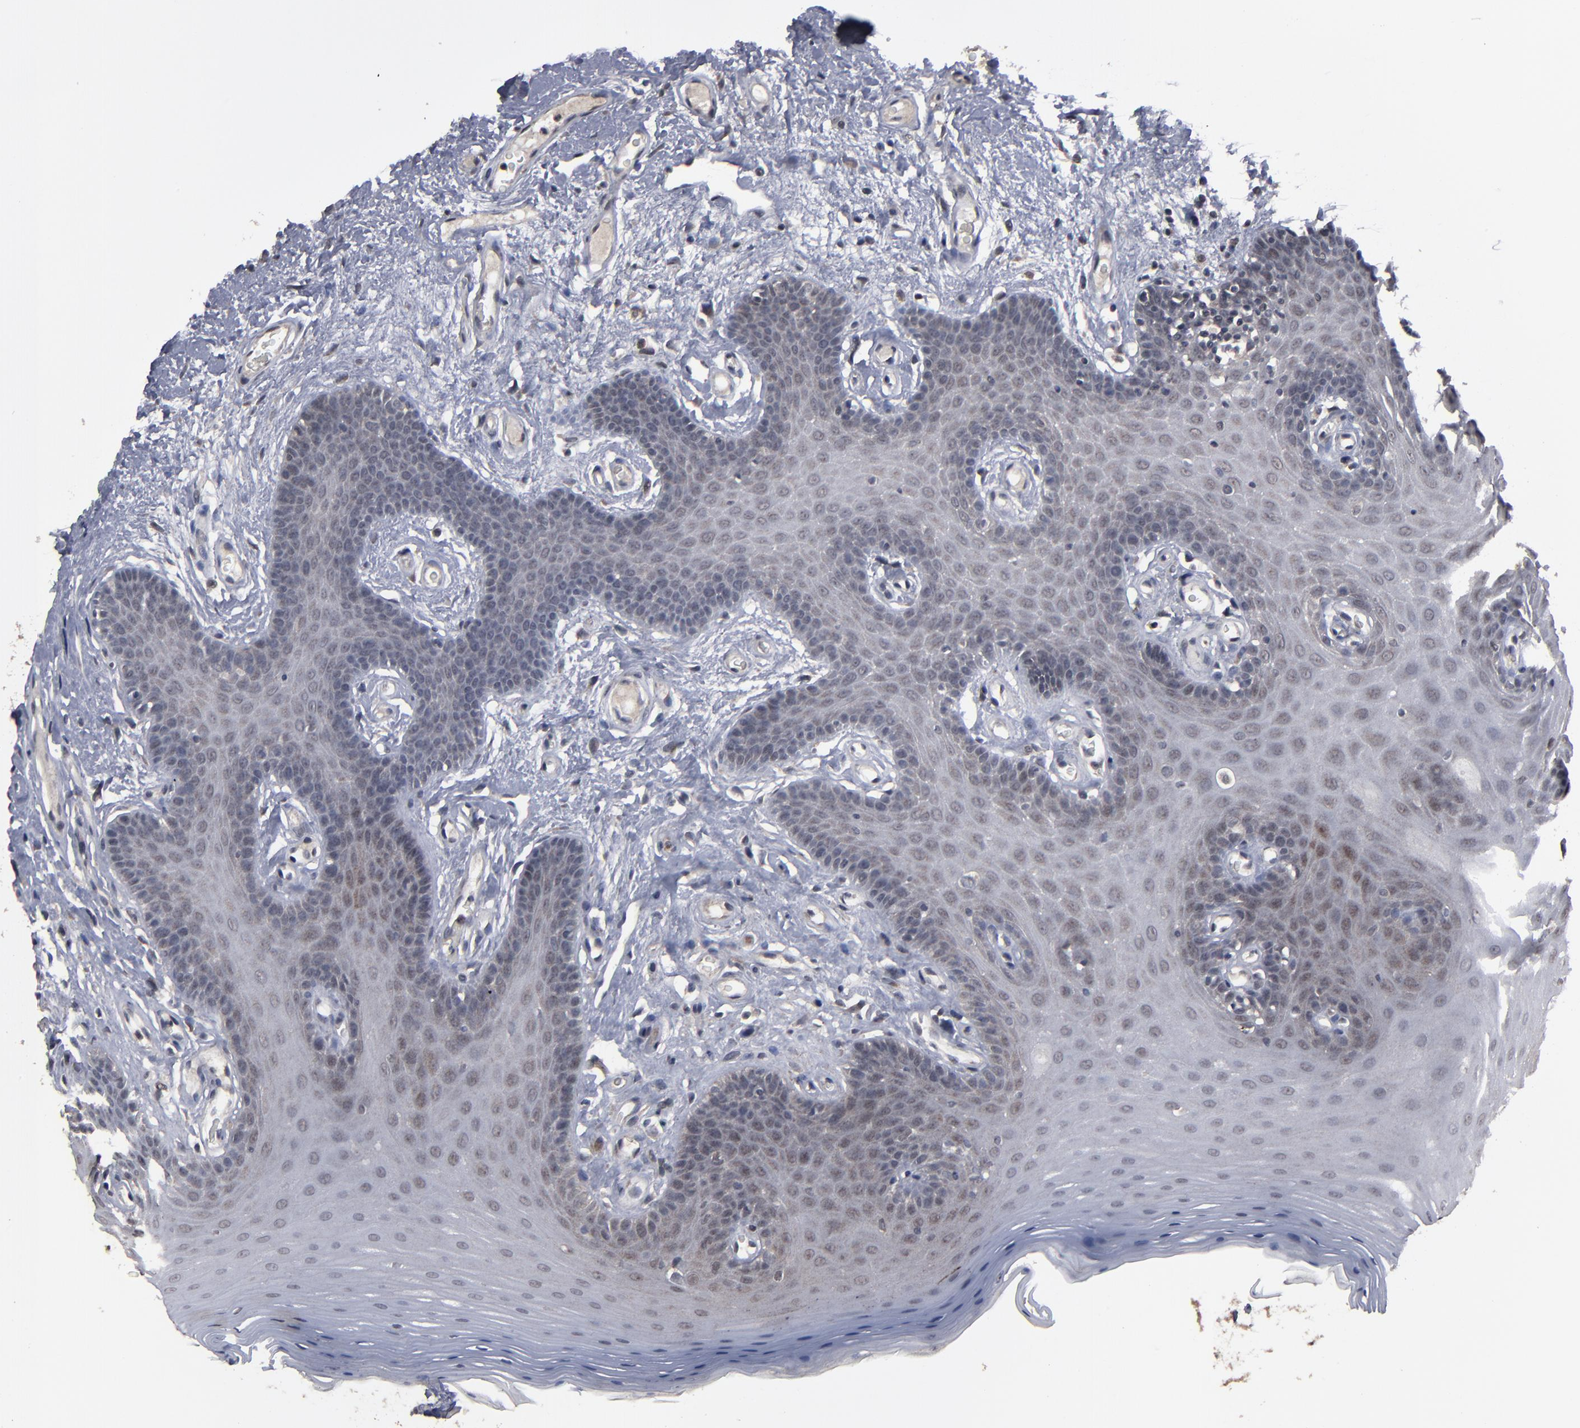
{"staining": {"intensity": "moderate", "quantity": "25%-75%", "location": "cytoplasmic/membranous,nuclear"}, "tissue": "oral mucosa", "cell_type": "Squamous epithelial cells", "image_type": "normal", "snomed": [{"axis": "morphology", "description": "Normal tissue, NOS"}, {"axis": "morphology", "description": "Squamous cell carcinoma, NOS"}, {"axis": "topography", "description": "Skeletal muscle"}, {"axis": "topography", "description": "Oral tissue"}, {"axis": "topography", "description": "Head-Neck"}], "caption": "Immunohistochemical staining of benign oral mucosa demonstrates 25%-75% levels of moderate cytoplasmic/membranous,nuclear protein staining in about 25%-75% of squamous epithelial cells. Using DAB (brown) and hematoxylin (blue) stains, captured at high magnification using brightfield microscopy.", "gene": "SLC22A17", "patient": {"sex": "male", "age": 71}}